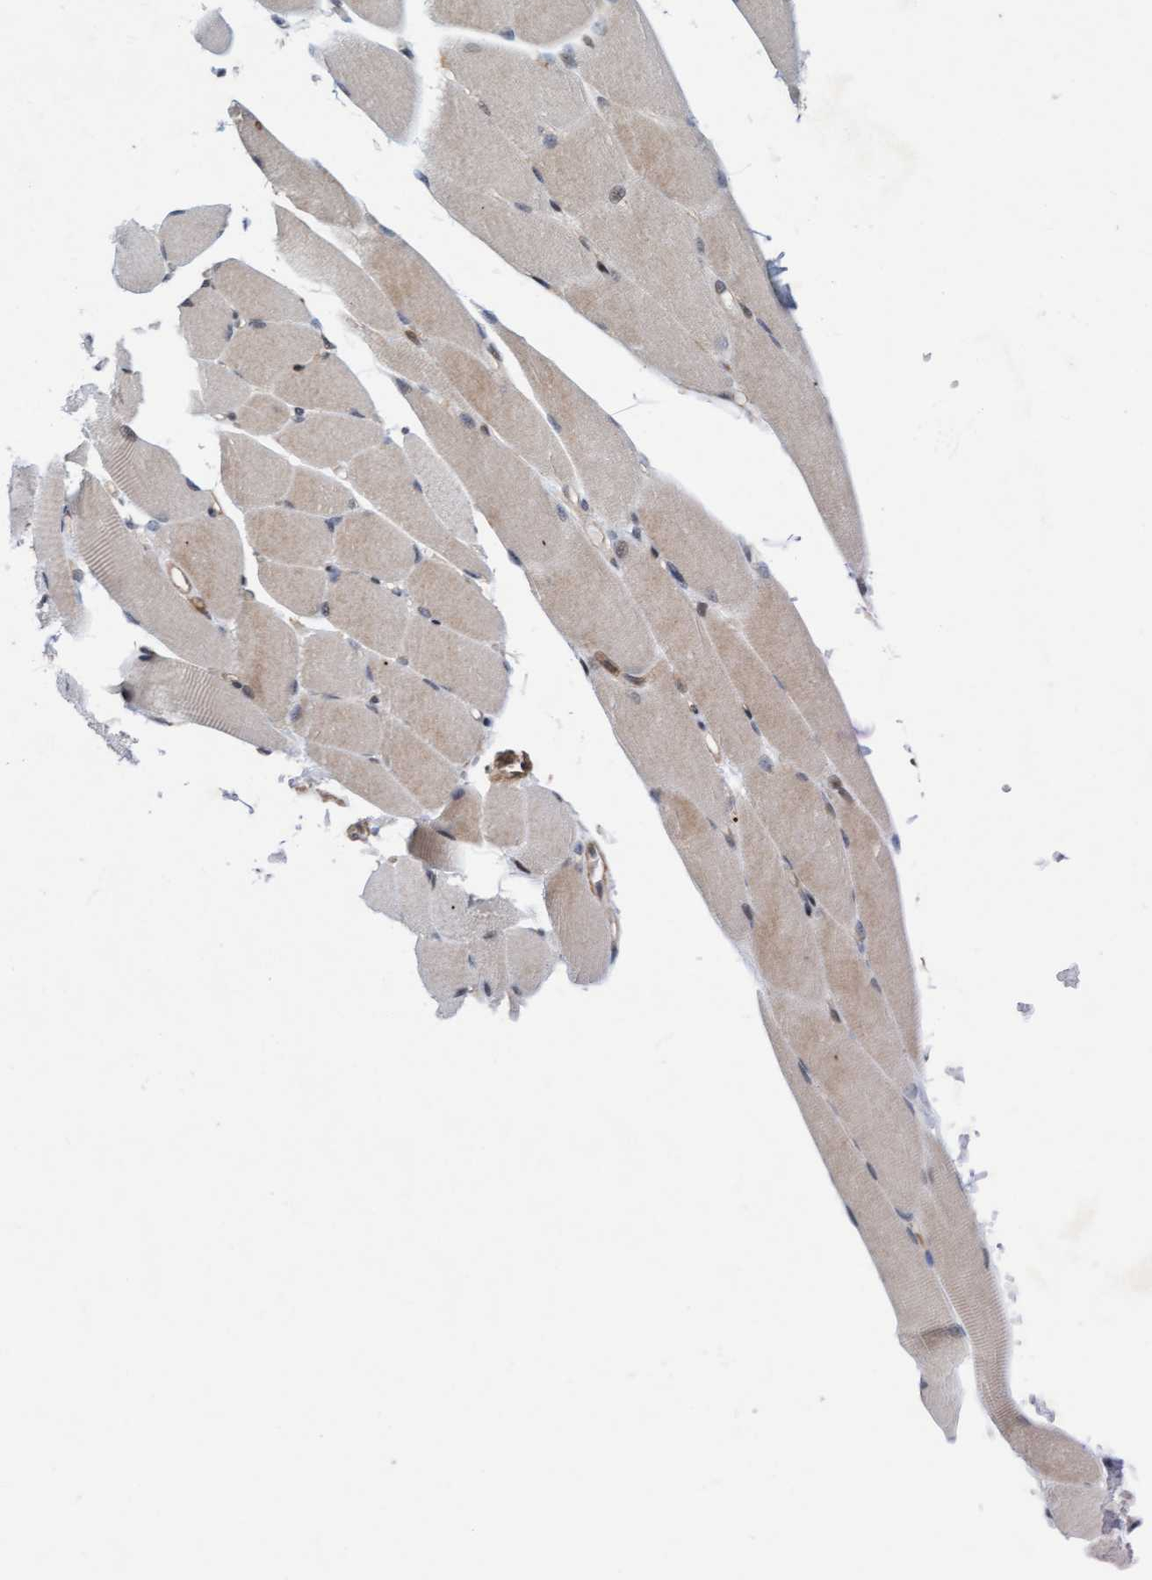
{"staining": {"intensity": "weak", "quantity": ">75%", "location": "cytoplasmic/membranous"}, "tissue": "skeletal muscle", "cell_type": "Myocytes", "image_type": "normal", "snomed": [{"axis": "morphology", "description": "Normal tissue, NOS"}, {"axis": "topography", "description": "Skeletal muscle"}, {"axis": "topography", "description": "Peripheral nerve tissue"}], "caption": "A high-resolution histopathology image shows immunohistochemistry (IHC) staining of normal skeletal muscle, which exhibits weak cytoplasmic/membranous staining in approximately >75% of myocytes.", "gene": "RAP1GAP2", "patient": {"sex": "female", "age": 84}}